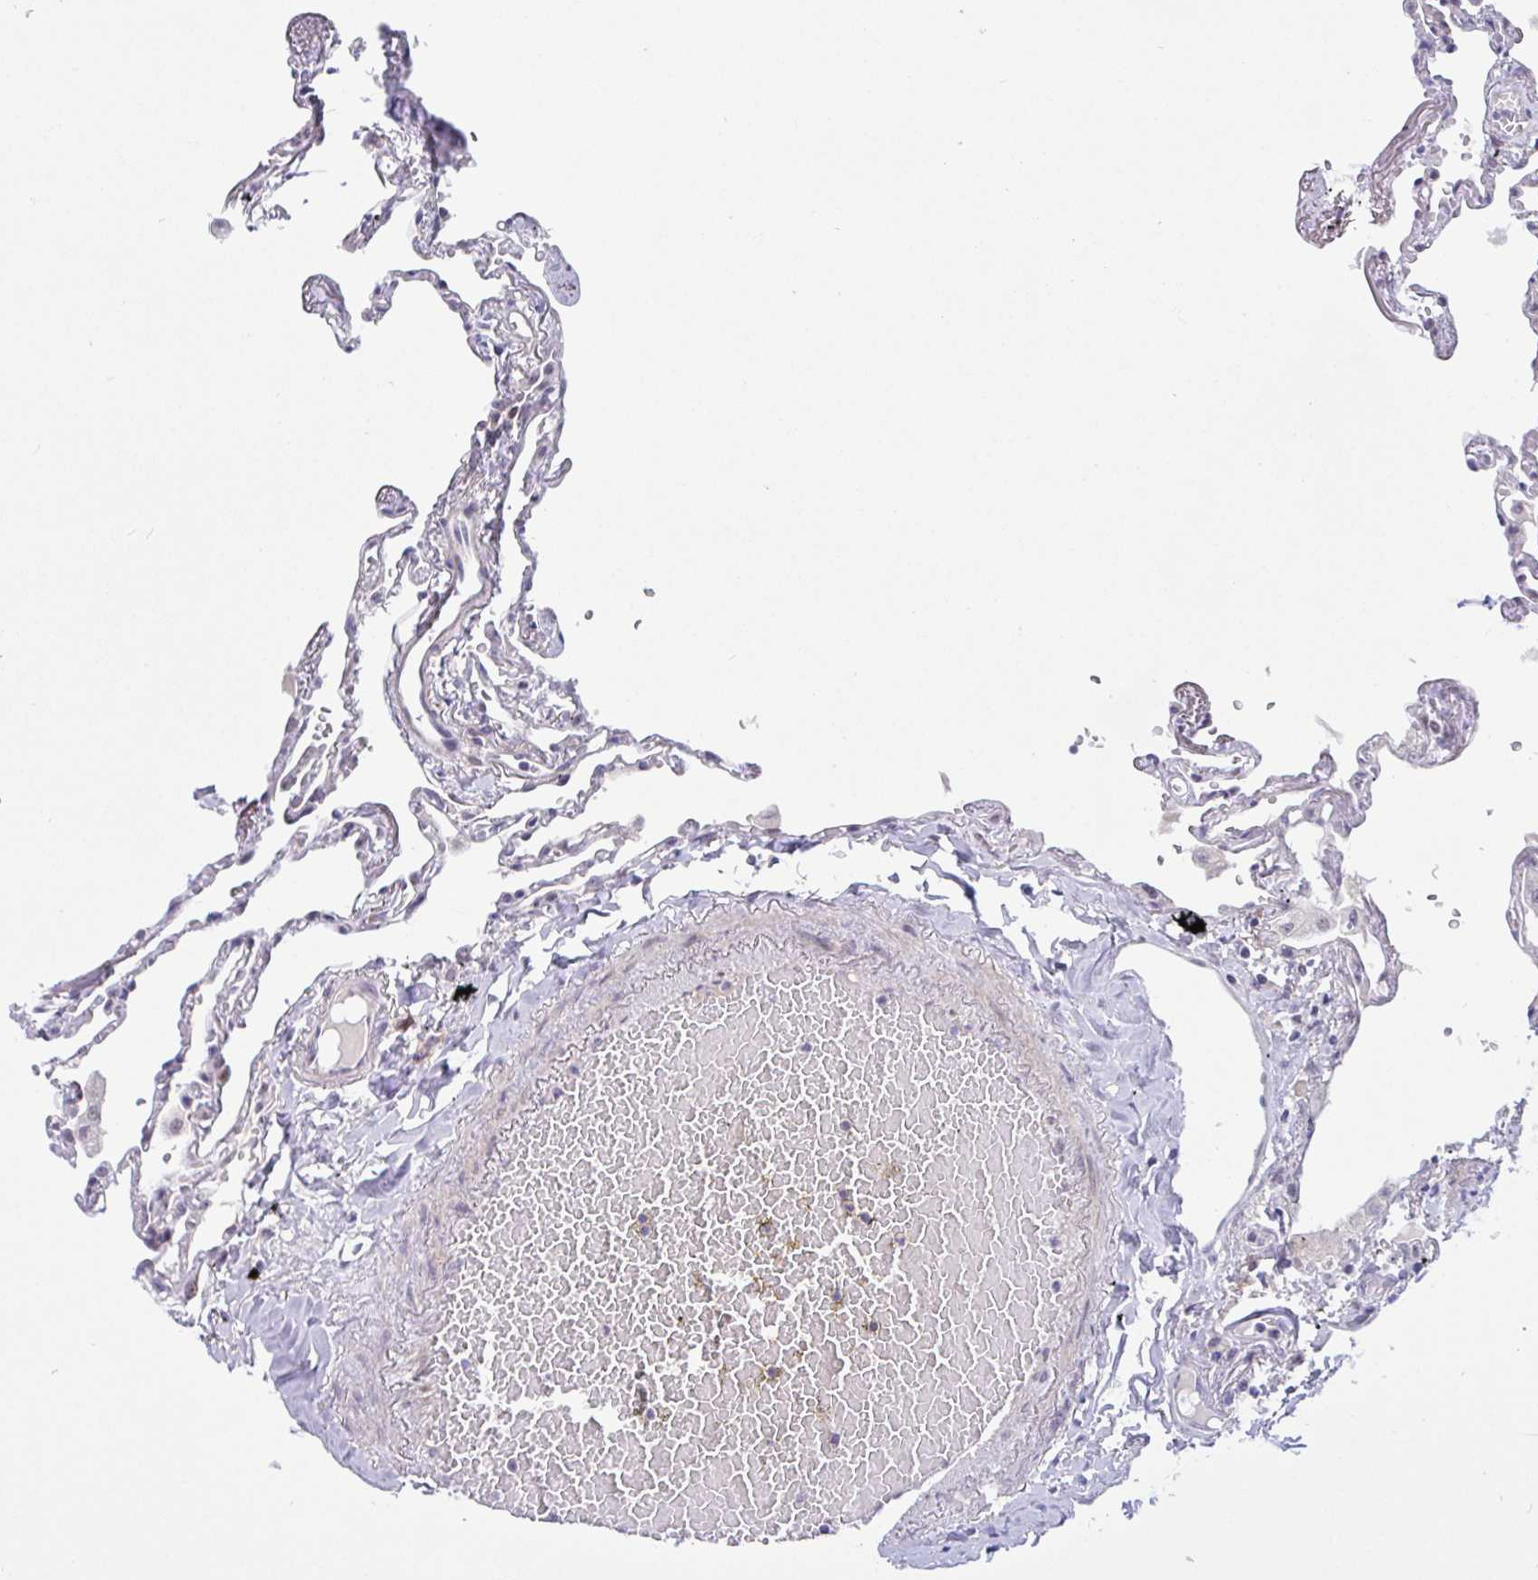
{"staining": {"intensity": "moderate", "quantity": "<25%", "location": "nuclear"}, "tissue": "lung", "cell_type": "Alveolar cells", "image_type": "normal", "snomed": [{"axis": "morphology", "description": "Normal tissue, NOS"}, {"axis": "topography", "description": "Lung"}], "caption": "Immunohistochemistry (IHC) of unremarkable lung demonstrates low levels of moderate nuclear staining in approximately <25% of alveolar cells.", "gene": "USP35", "patient": {"sex": "female", "age": 67}}